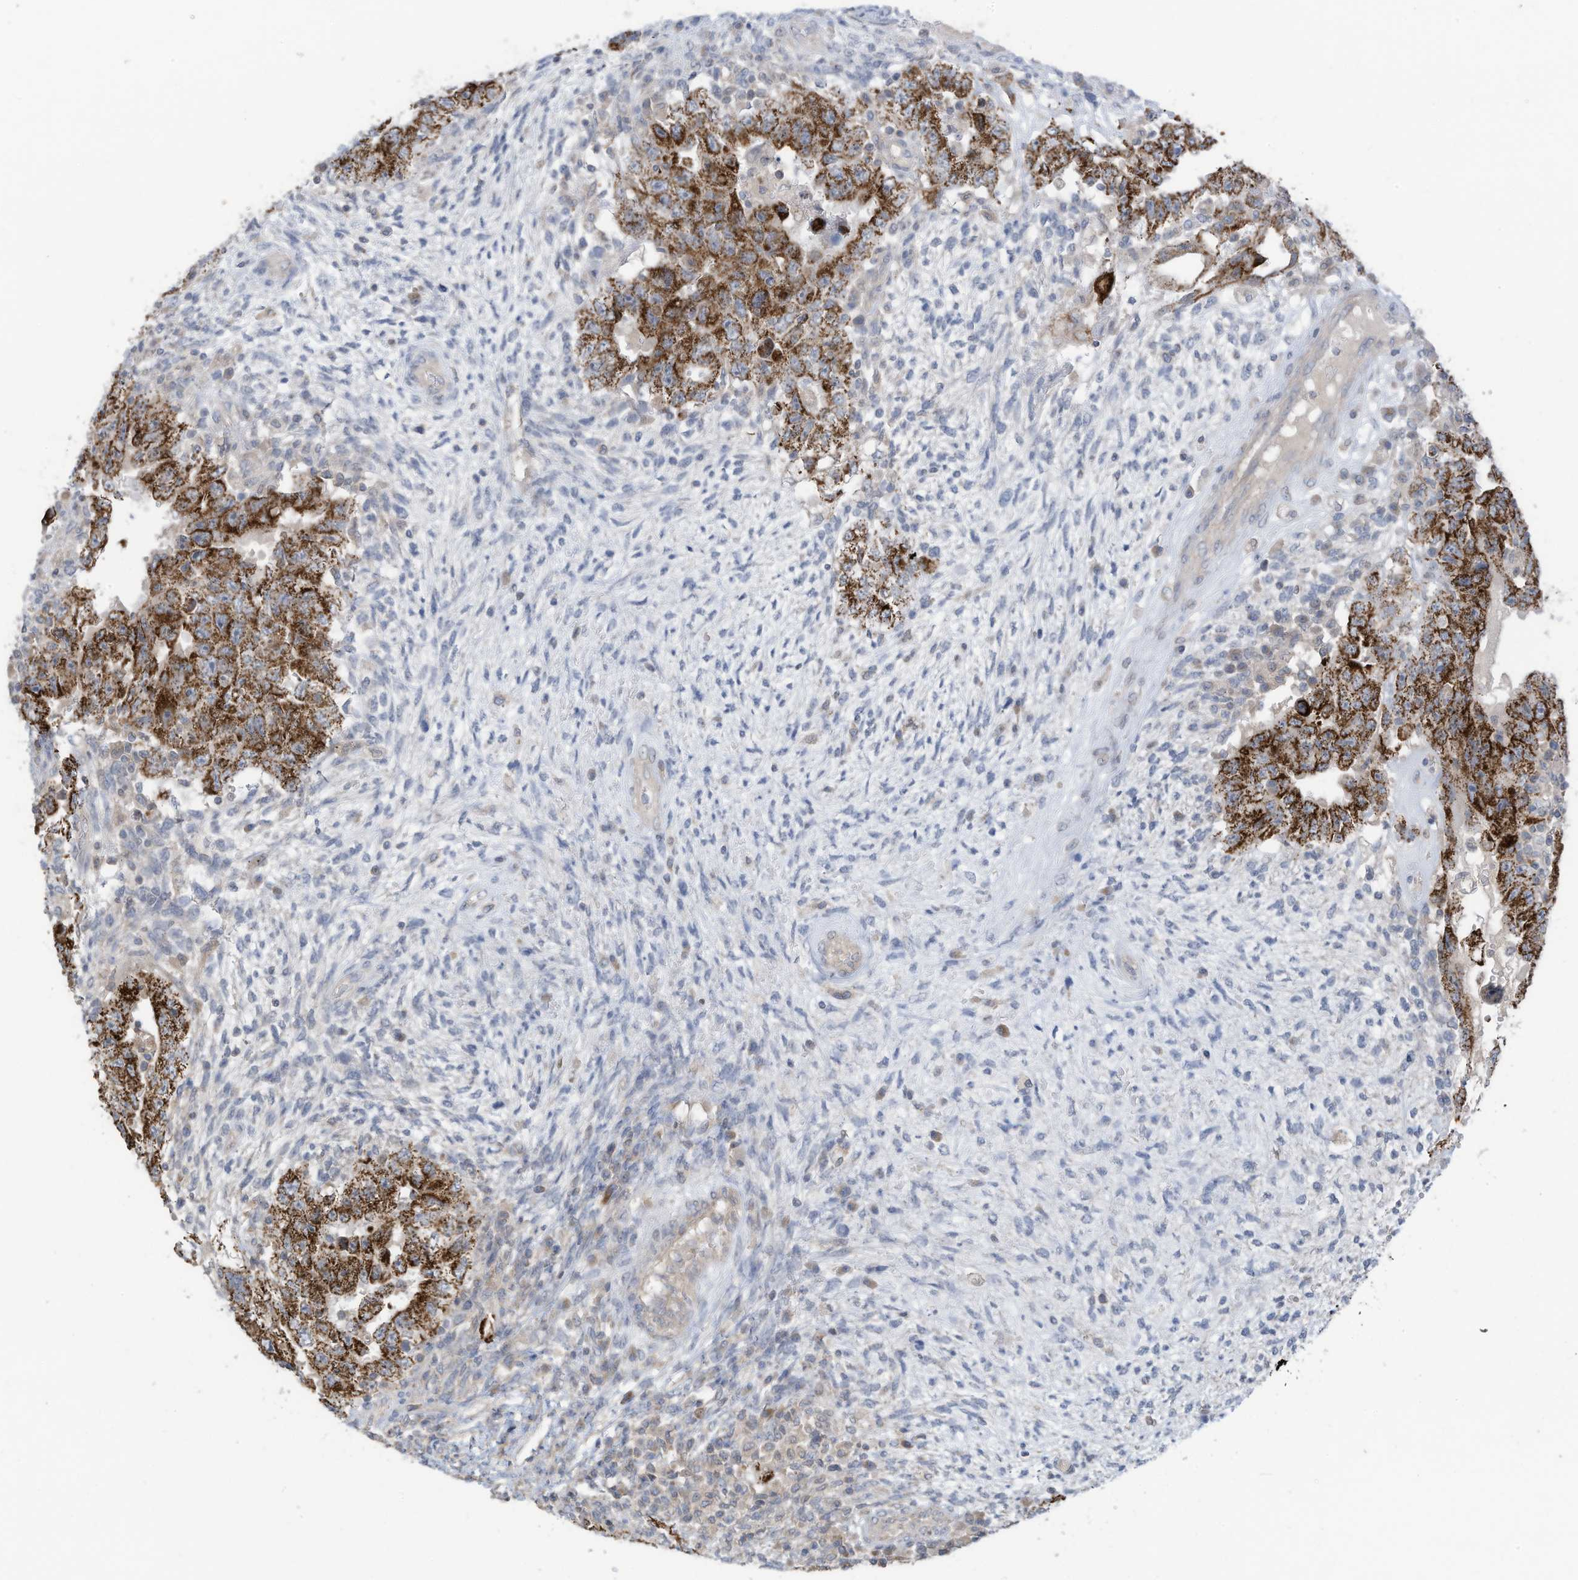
{"staining": {"intensity": "strong", "quantity": ">75%", "location": "cytoplasmic/membranous"}, "tissue": "testis cancer", "cell_type": "Tumor cells", "image_type": "cancer", "snomed": [{"axis": "morphology", "description": "Carcinoma, Embryonal, NOS"}, {"axis": "topography", "description": "Testis"}], "caption": "Immunohistochemistry photomicrograph of neoplastic tissue: human embryonal carcinoma (testis) stained using immunohistochemistry demonstrates high levels of strong protein expression localized specifically in the cytoplasmic/membranous of tumor cells, appearing as a cytoplasmic/membranous brown color.", "gene": "SCGB1D2", "patient": {"sex": "male", "age": 26}}